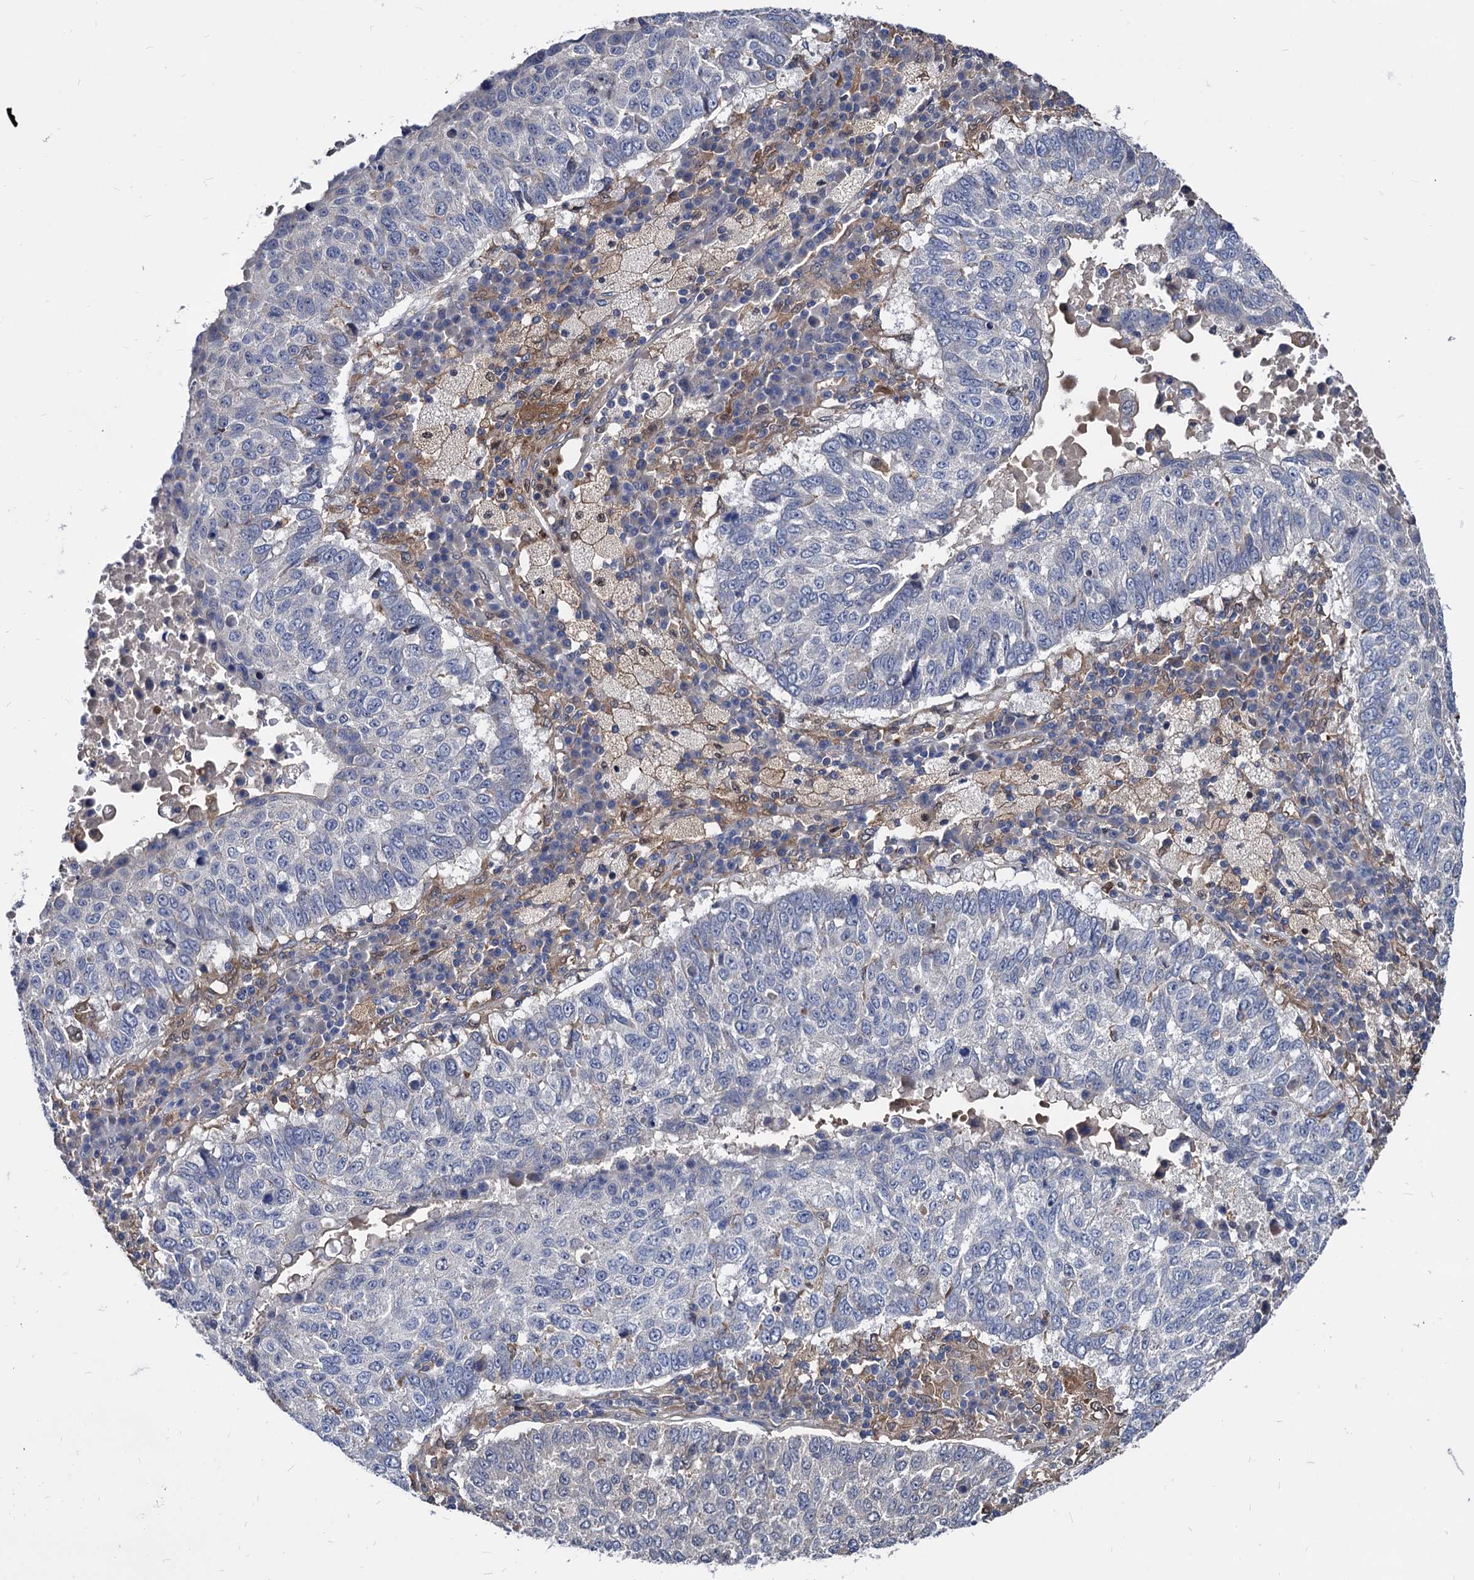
{"staining": {"intensity": "negative", "quantity": "none", "location": "none"}, "tissue": "lung cancer", "cell_type": "Tumor cells", "image_type": "cancer", "snomed": [{"axis": "morphology", "description": "Squamous cell carcinoma, NOS"}, {"axis": "topography", "description": "Lung"}], "caption": "DAB immunohistochemical staining of lung cancer (squamous cell carcinoma) reveals no significant expression in tumor cells. The staining was performed using DAB (3,3'-diaminobenzidine) to visualize the protein expression in brown, while the nuclei were stained in blue with hematoxylin (Magnification: 20x).", "gene": "CPPED1", "patient": {"sex": "male", "age": 73}}